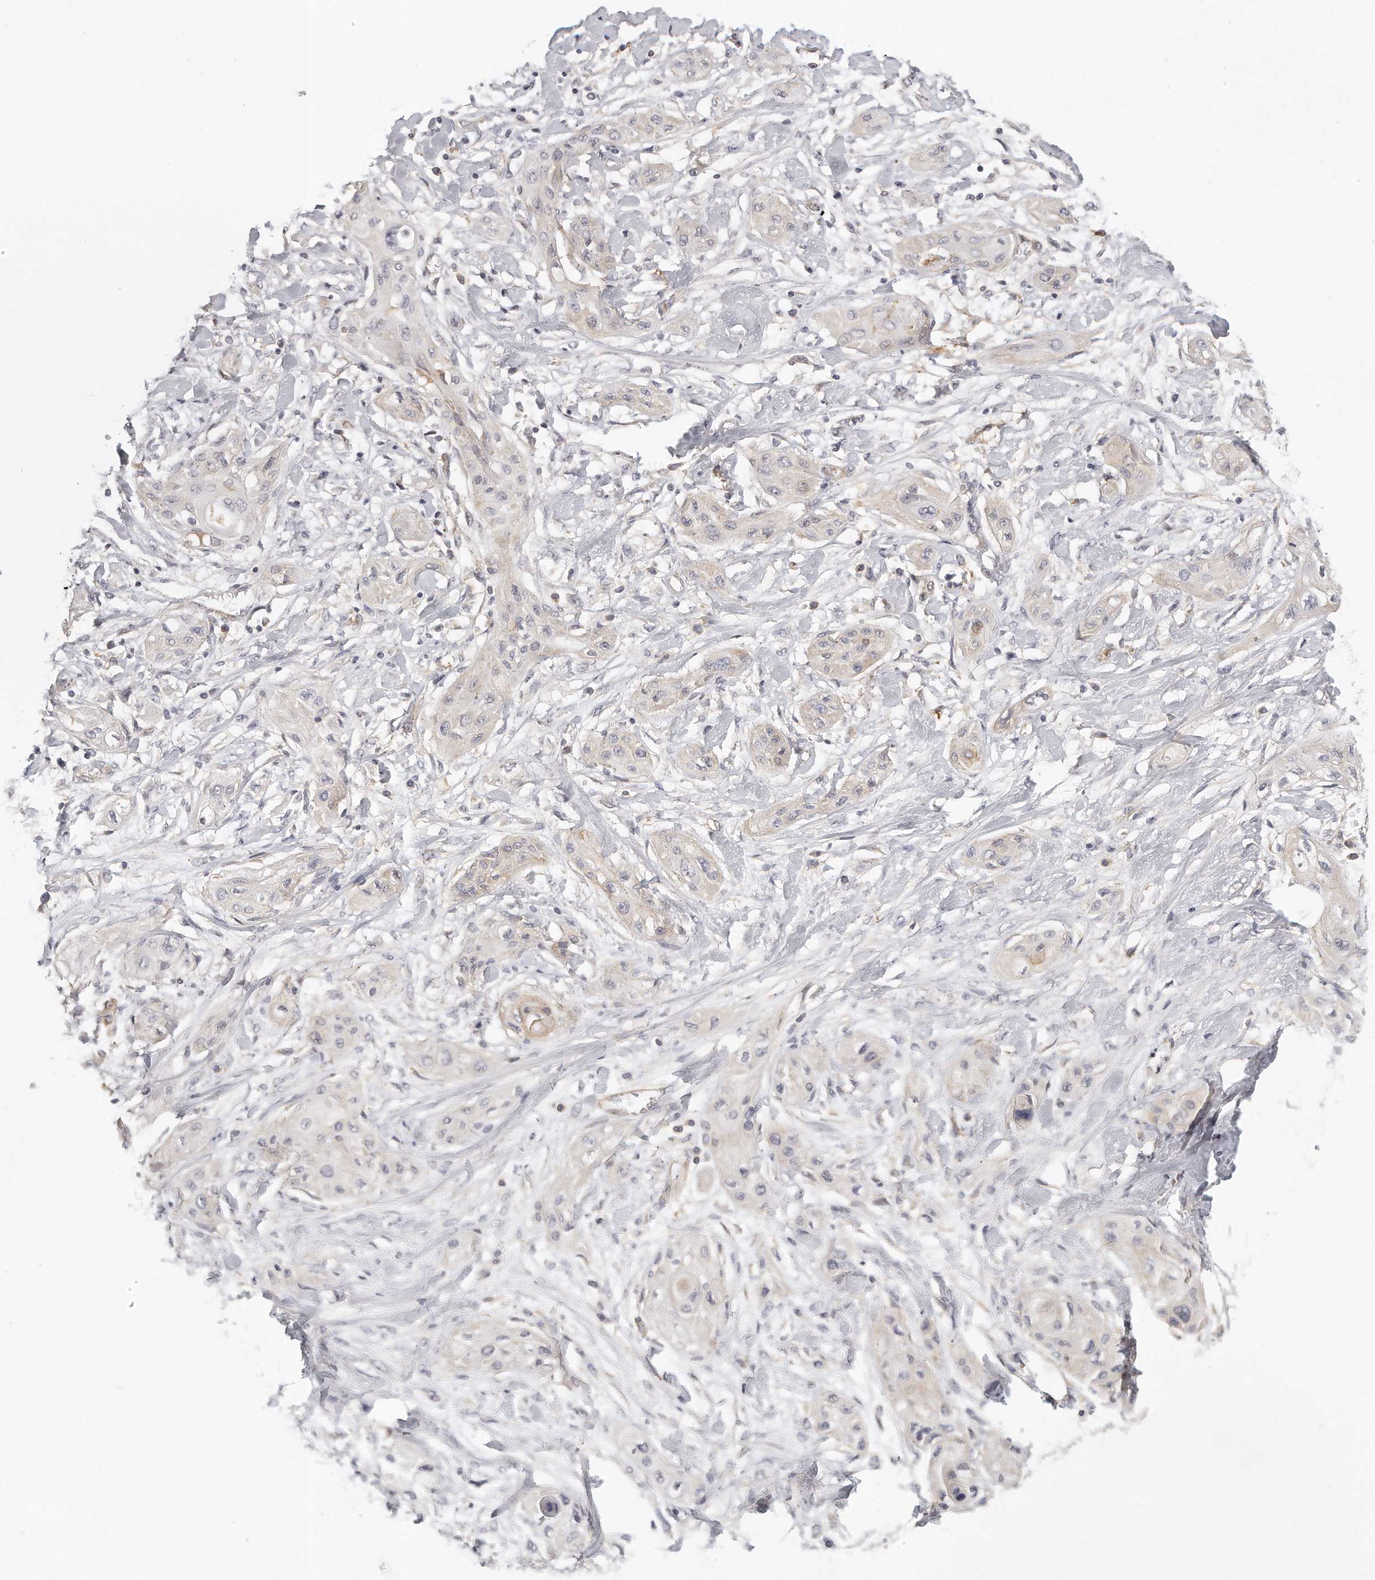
{"staining": {"intensity": "negative", "quantity": "none", "location": "none"}, "tissue": "lung cancer", "cell_type": "Tumor cells", "image_type": "cancer", "snomed": [{"axis": "morphology", "description": "Squamous cell carcinoma, NOS"}, {"axis": "topography", "description": "Lung"}], "caption": "Protein analysis of lung cancer (squamous cell carcinoma) exhibits no significant positivity in tumor cells.", "gene": "MTERF4", "patient": {"sex": "female", "age": 47}}